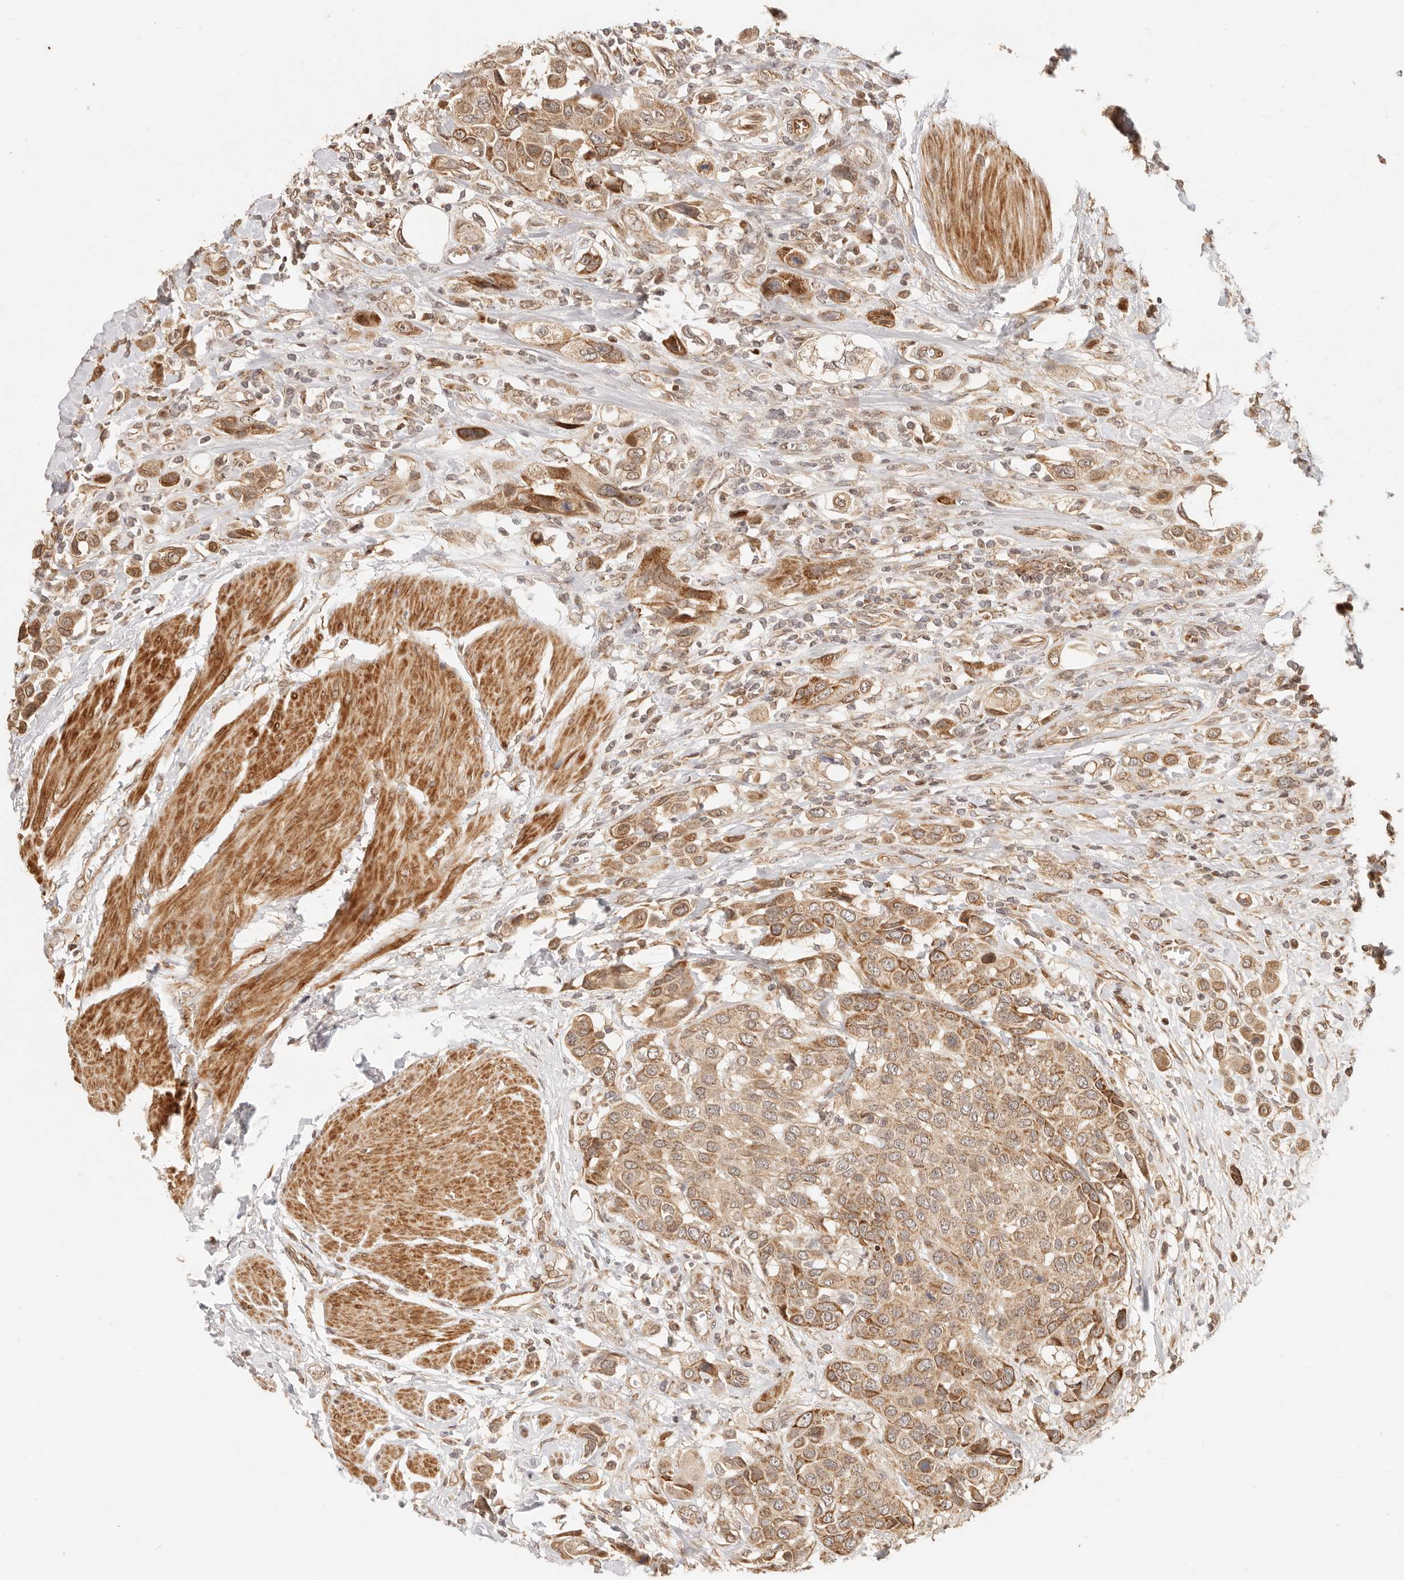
{"staining": {"intensity": "moderate", "quantity": ">75%", "location": "cytoplasmic/membranous"}, "tissue": "urothelial cancer", "cell_type": "Tumor cells", "image_type": "cancer", "snomed": [{"axis": "morphology", "description": "Urothelial carcinoma, High grade"}, {"axis": "topography", "description": "Urinary bladder"}], "caption": "The immunohistochemical stain highlights moderate cytoplasmic/membranous expression in tumor cells of urothelial cancer tissue.", "gene": "TIMM17A", "patient": {"sex": "male", "age": 50}}